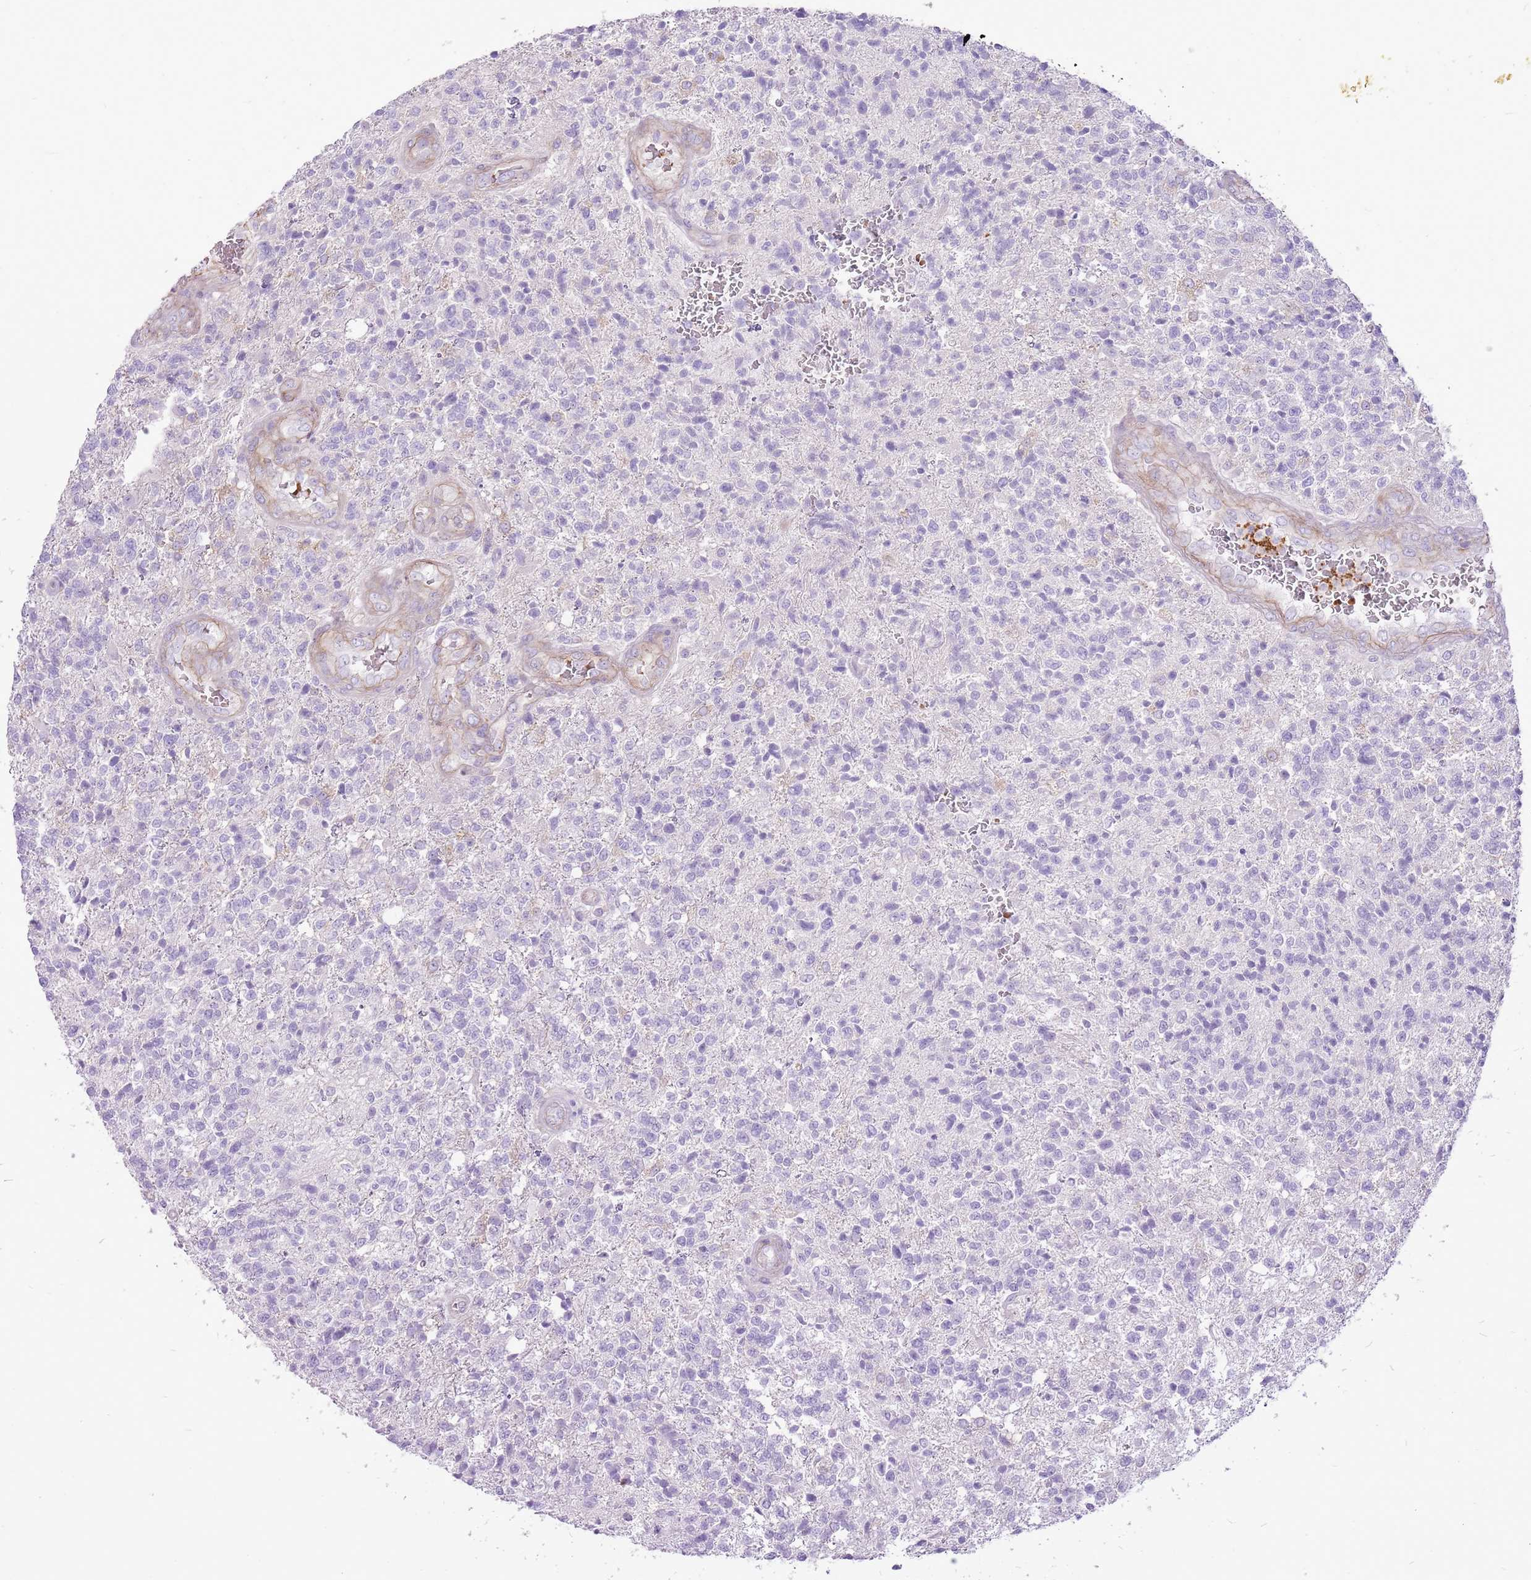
{"staining": {"intensity": "negative", "quantity": "none", "location": "none"}, "tissue": "glioma", "cell_type": "Tumor cells", "image_type": "cancer", "snomed": [{"axis": "morphology", "description": "Glioma, malignant, High grade"}, {"axis": "topography", "description": "Brain"}], "caption": "This histopathology image is of malignant glioma (high-grade) stained with immunohistochemistry to label a protein in brown with the nuclei are counter-stained blue. There is no expression in tumor cells.", "gene": "CHAC2", "patient": {"sex": "male", "age": 56}}